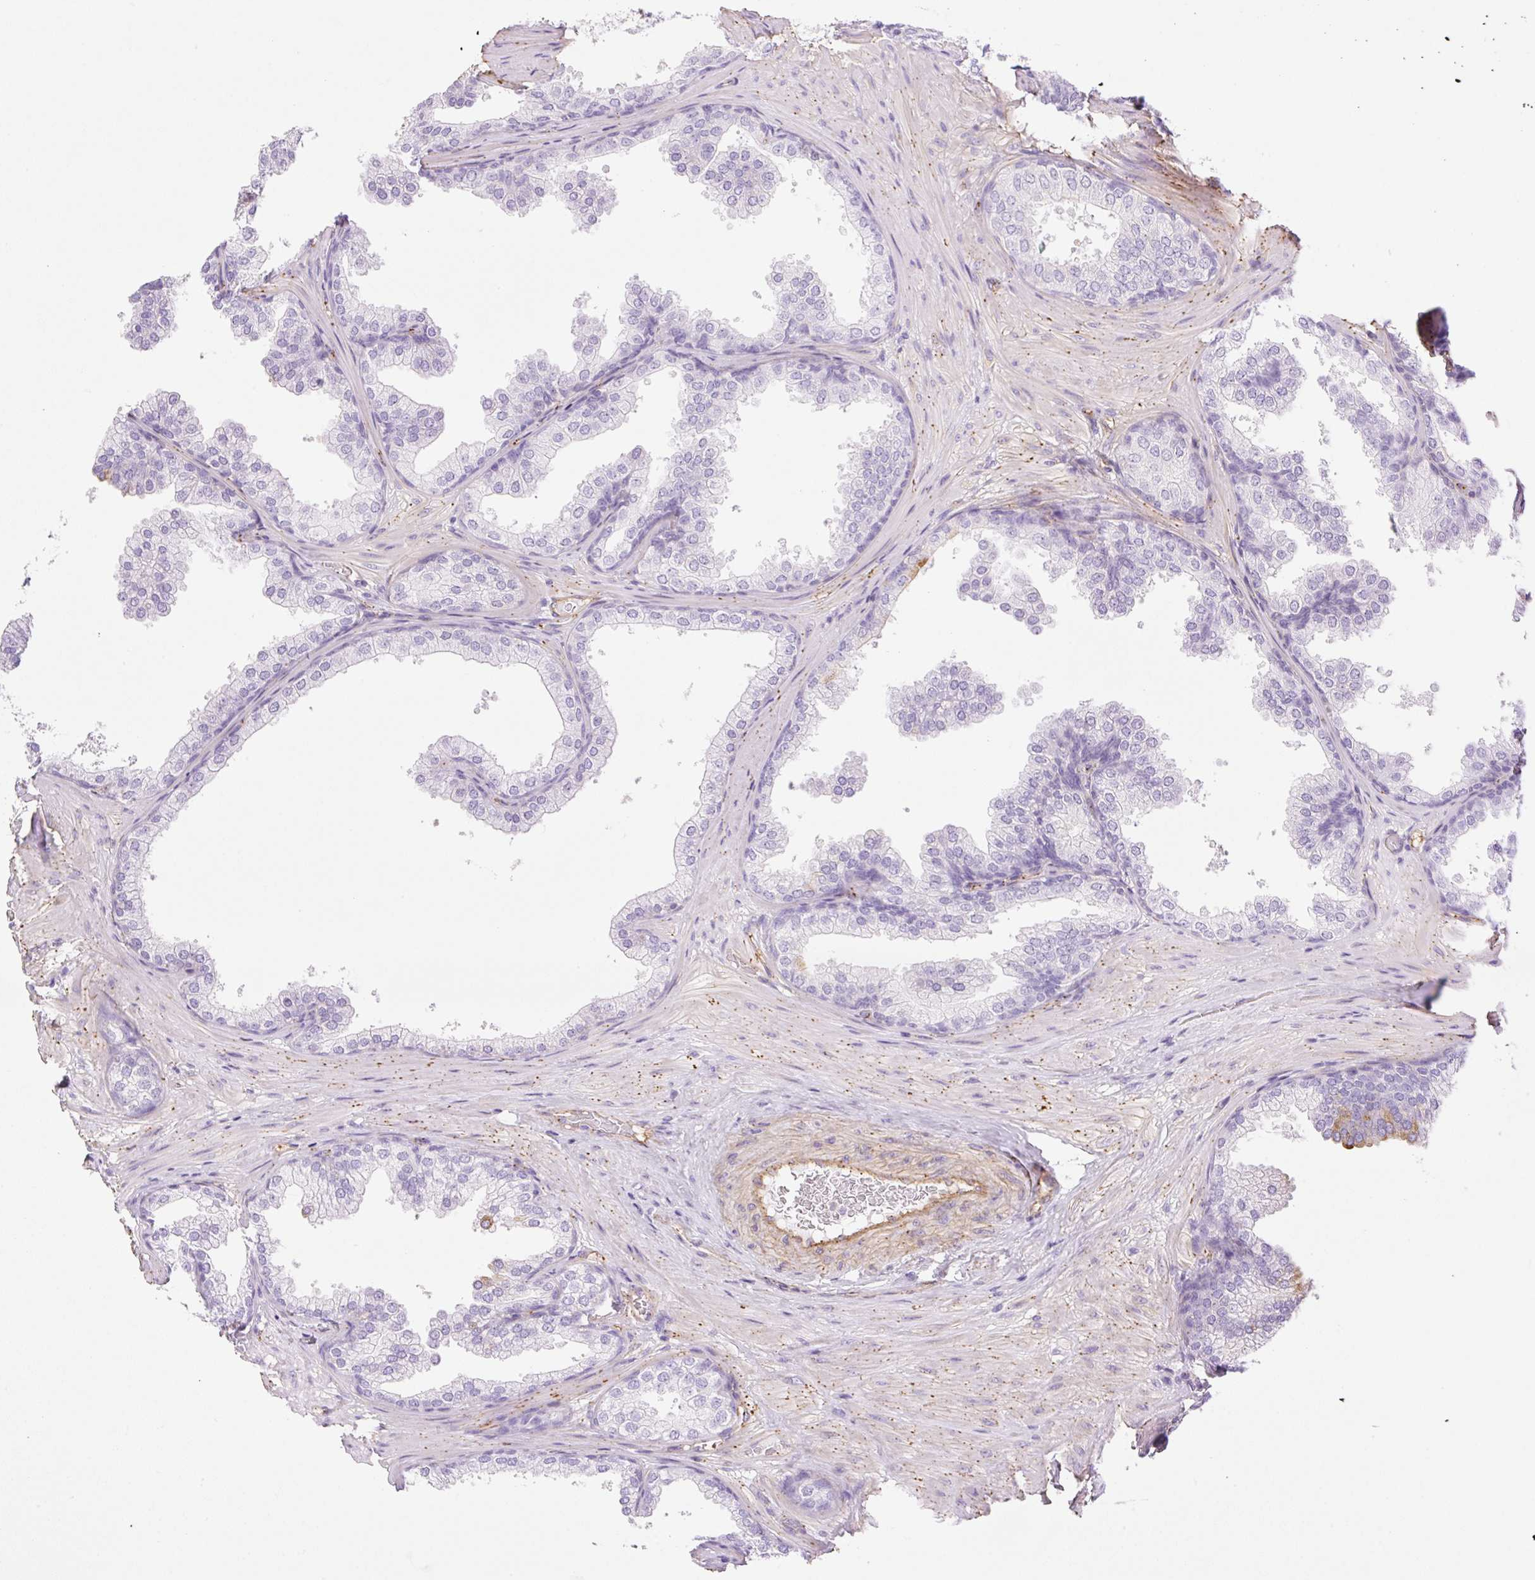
{"staining": {"intensity": "negative", "quantity": "none", "location": "none"}, "tissue": "prostate", "cell_type": "Glandular cells", "image_type": "normal", "snomed": [{"axis": "morphology", "description": "Normal tissue, NOS"}, {"axis": "topography", "description": "Prostate"}], "caption": "High magnification brightfield microscopy of unremarkable prostate stained with DAB (brown) and counterstained with hematoxylin (blue): glandular cells show no significant staining.", "gene": "EHD1", "patient": {"sex": "male", "age": 37}}